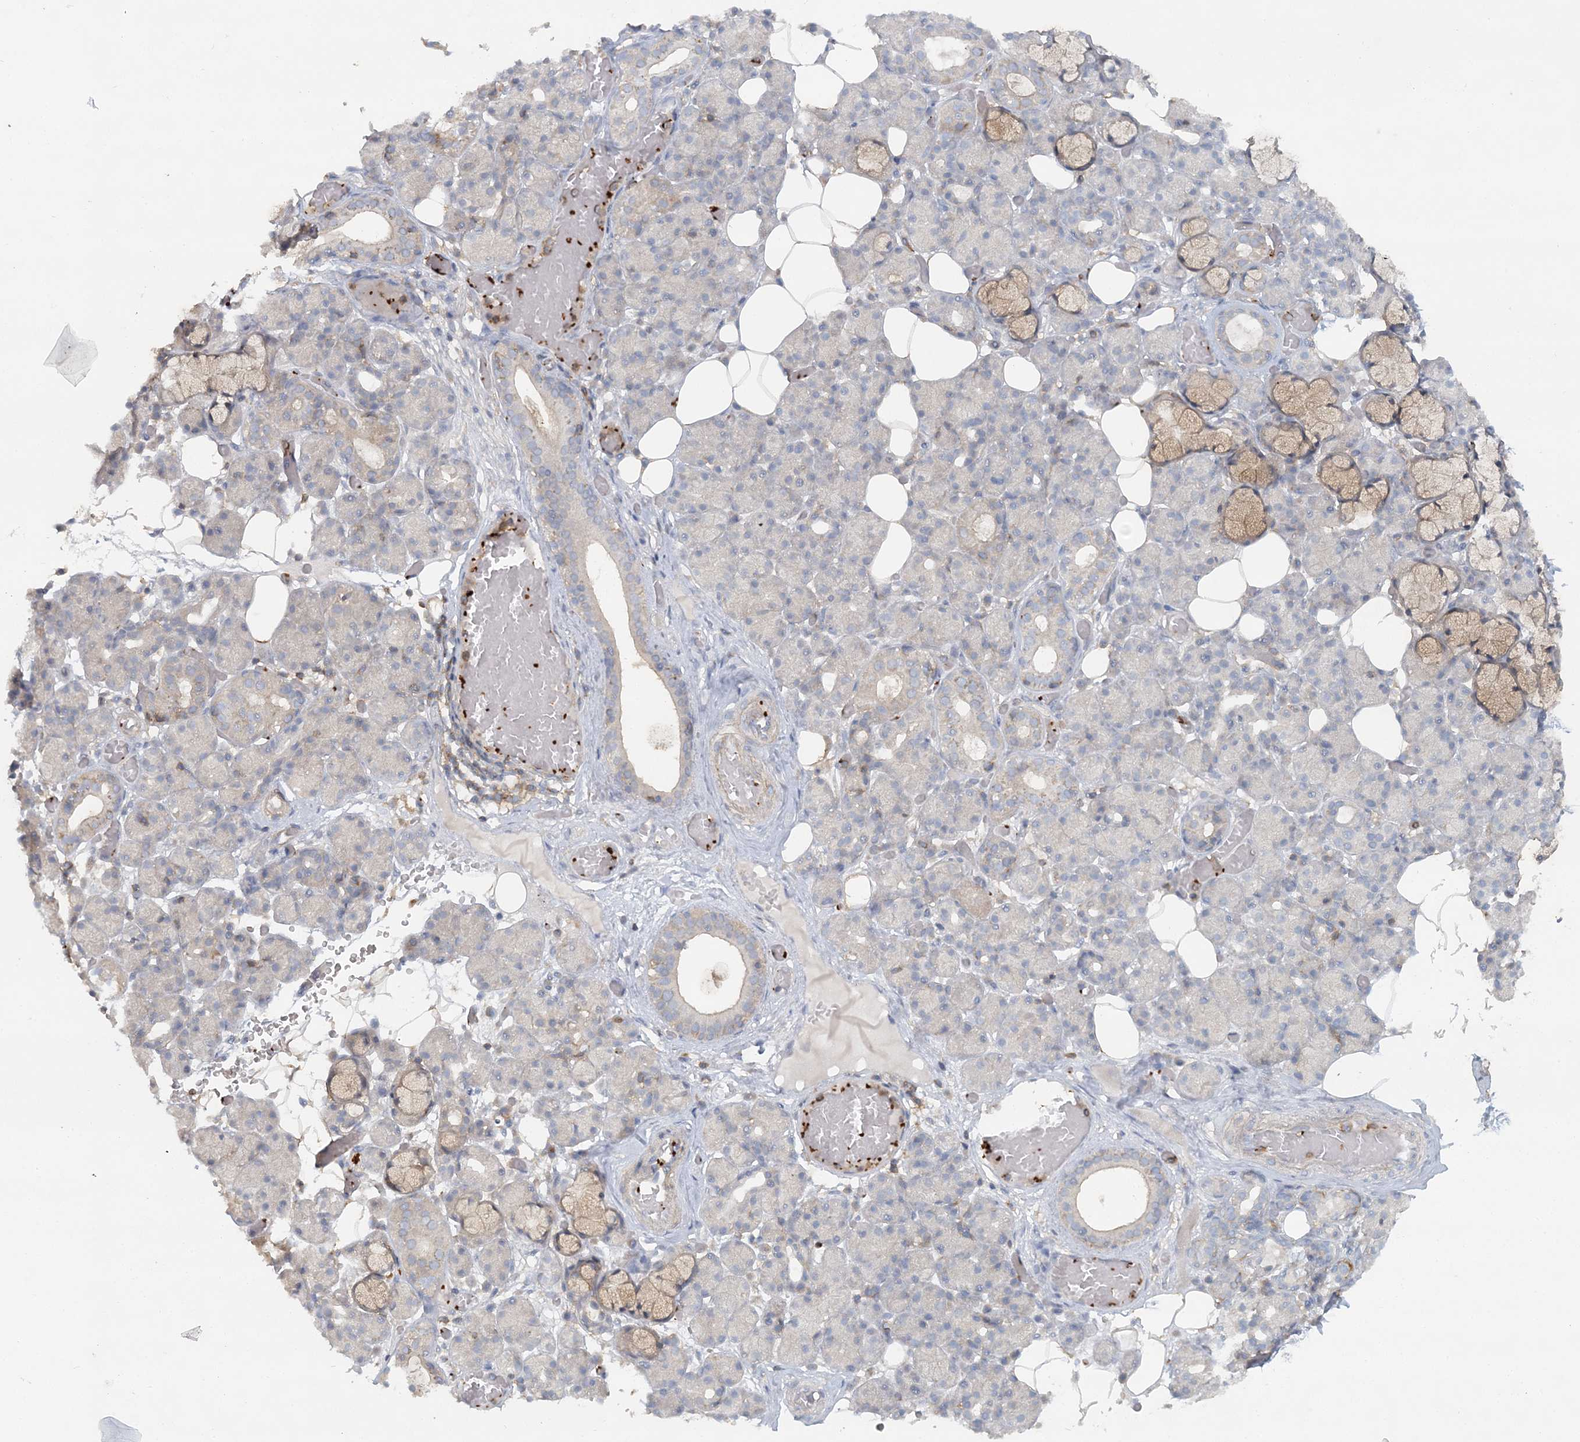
{"staining": {"intensity": "weak", "quantity": "<25%", "location": "cytoplasmic/membranous"}, "tissue": "salivary gland", "cell_type": "Glandular cells", "image_type": "normal", "snomed": [{"axis": "morphology", "description": "Normal tissue, NOS"}, {"axis": "topography", "description": "Salivary gland"}], "caption": "DAB immunohistochemical staining of benign human salivary gland demonstrates no significant positivity in glandular cells. (DAB immunohistochemistry (IHC) with hematoxylin counter stain).", "gene": "CUEDC2", "patient": {"sex": "male", "age": 63}}